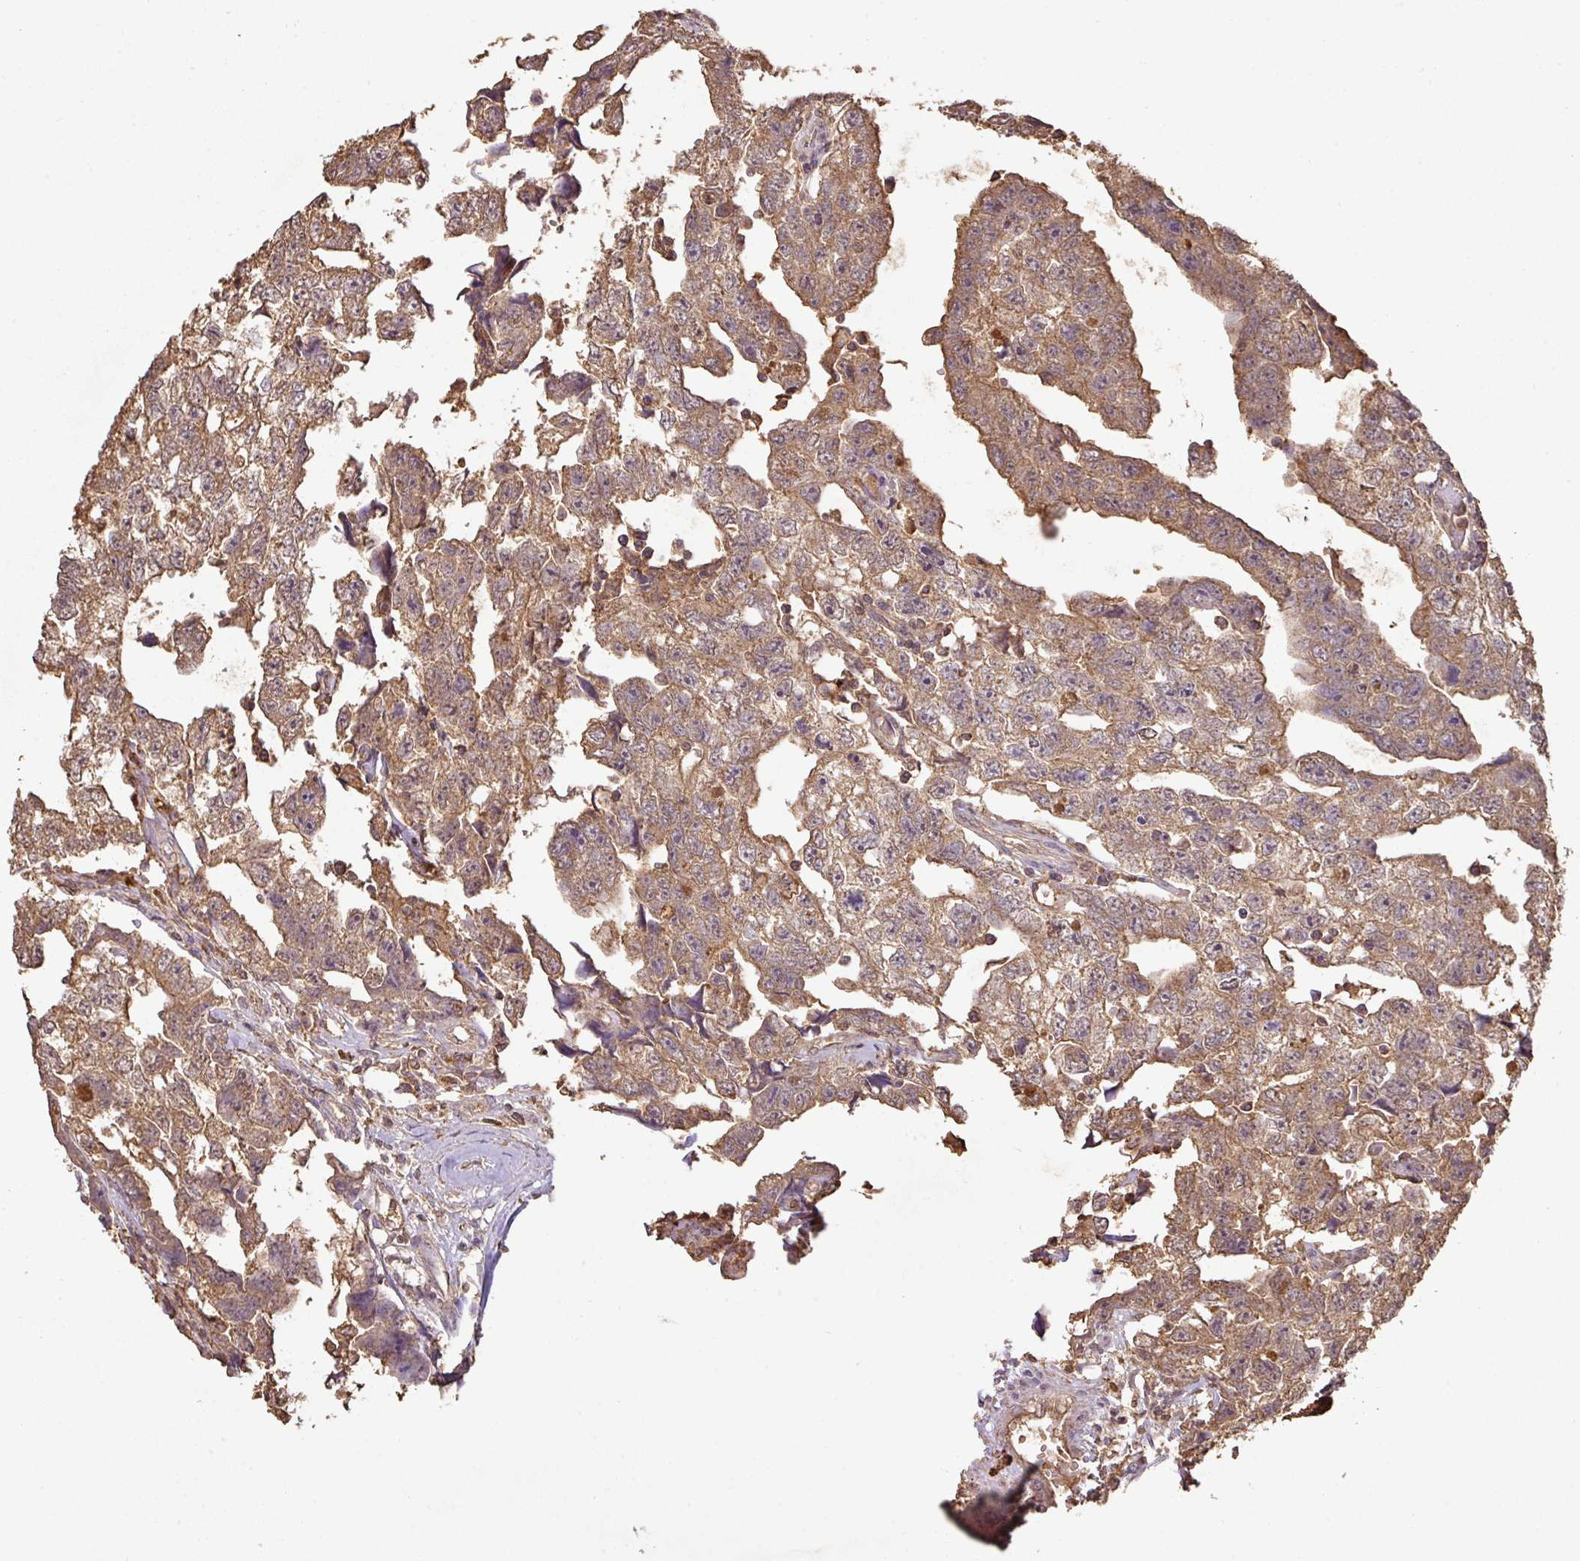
{"staining": {"intensity": "moderate", "quantity": ">75%", "location": "cytoplasmic/membranous"}, "tissue": "testis cancer", "cell_type": "Tumor cells", "image_type": "cancer", "snomed": [{"axis": "morphology", "description": "Carcinoma, Embryonal, NOS"}, {"axis": "topography", "description": "Testis"}], "caption": "Testis cancer (embryonal carcinoma) stained for a protein (brown) reveals moderate cytoplasmic/membranous positive staining in approximately >75% of tumor cells.", "gene": "ATAT1", "patient": {"sex": "male", "age": 22}}